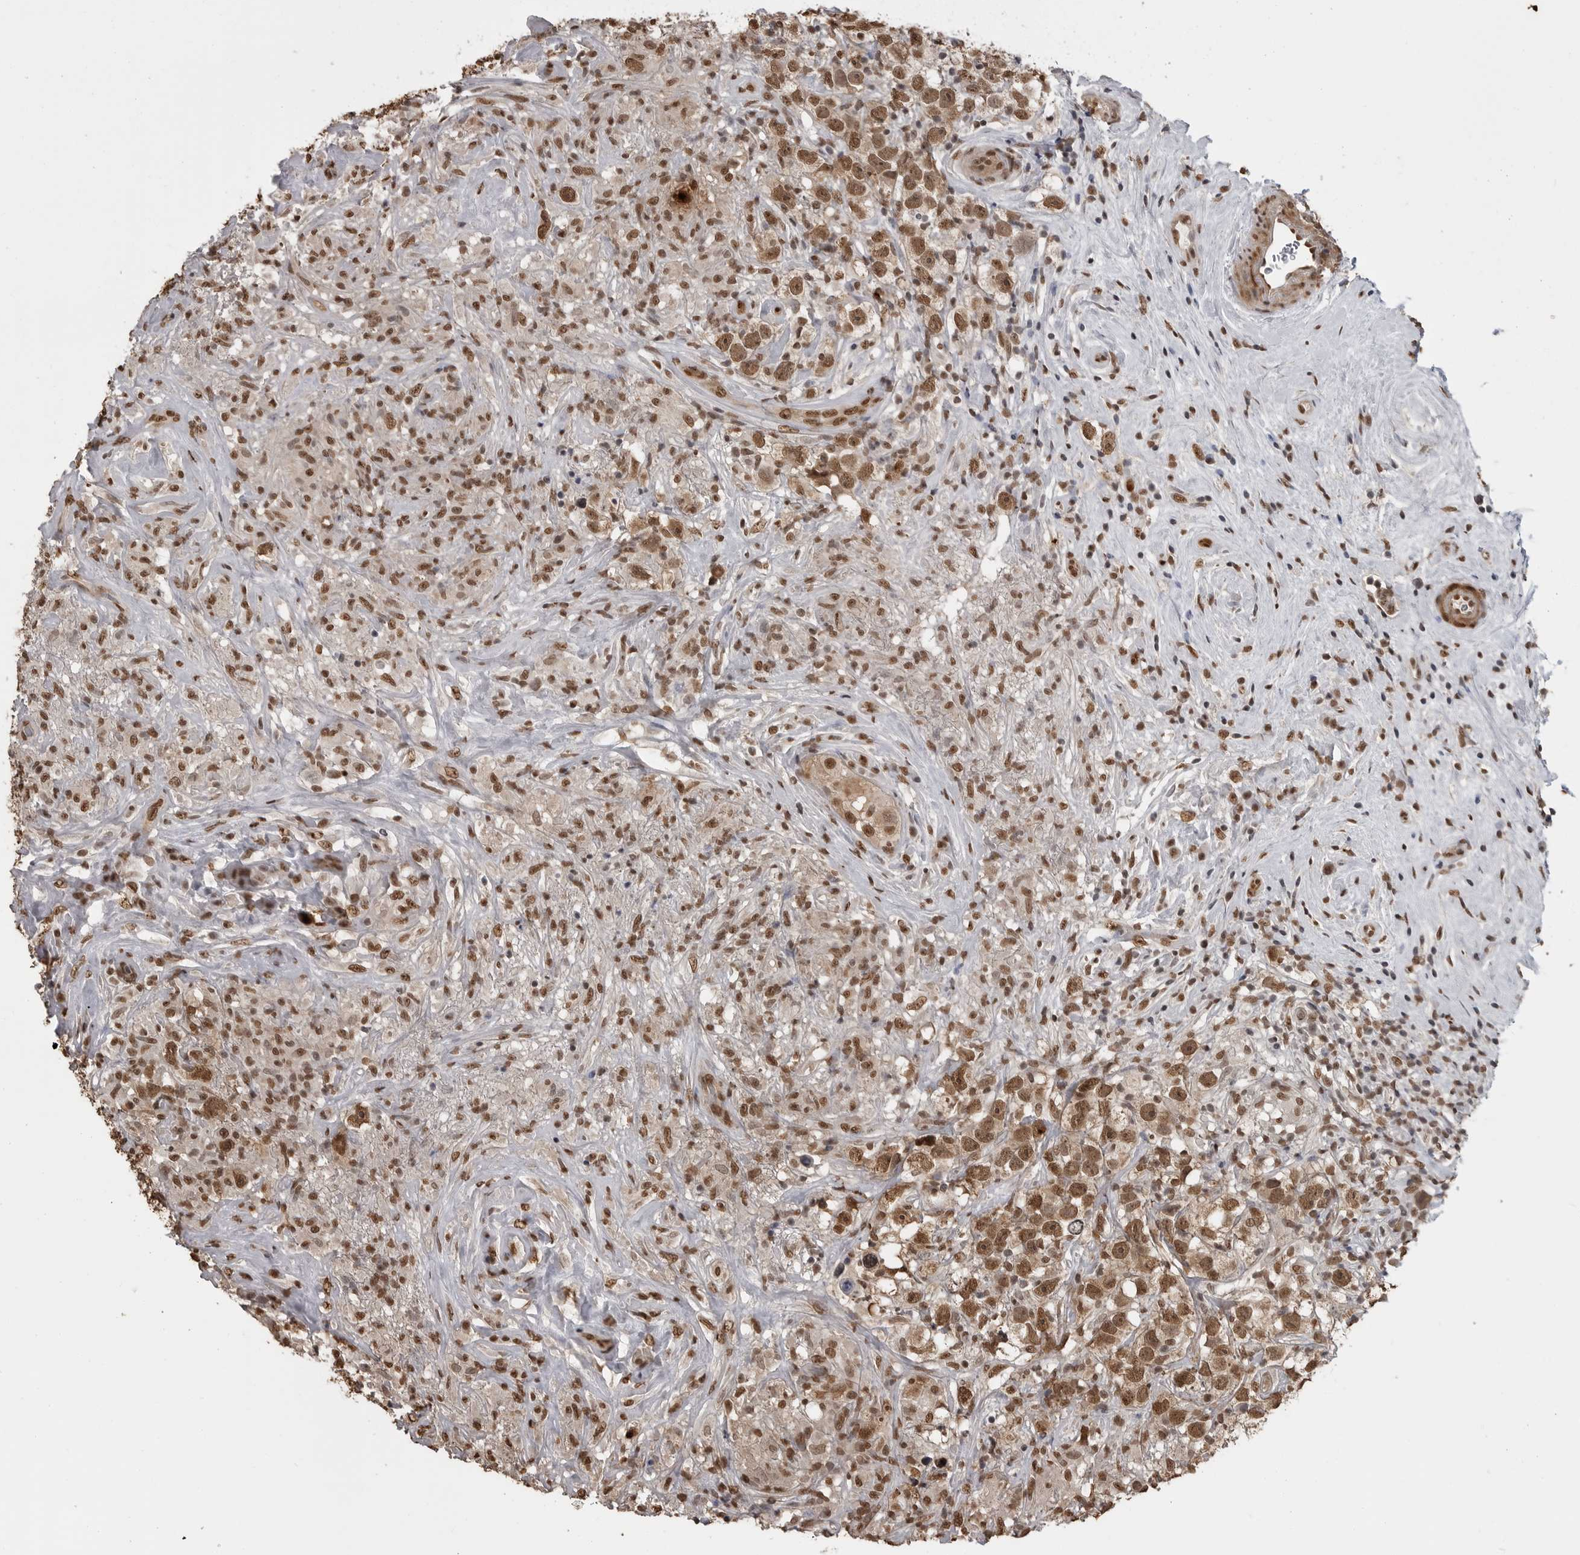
{"staining": {"intensity": "moderate", "quantity": ">75%", "location": "nuclear"}, "tissue": "testis cancer", "cell_type": "Tumor cells", "image_type": "cancer", "snomed": [{"axis": "morphology", "description": "Seminoma, NOS"}, {"axis": "topography", "description": "Testis"}], "caption": "DAB (3,3'-diaminobenzidine) immunohistochemical staining of human testis cancer displays moderate nuclear protein positivity in approximately >75% of tumor cells. (Brightfield microscopy of DAB IHC at high magnification).", "gene": "SMAD2", "patient": {"sex": "male", "age": 49}}